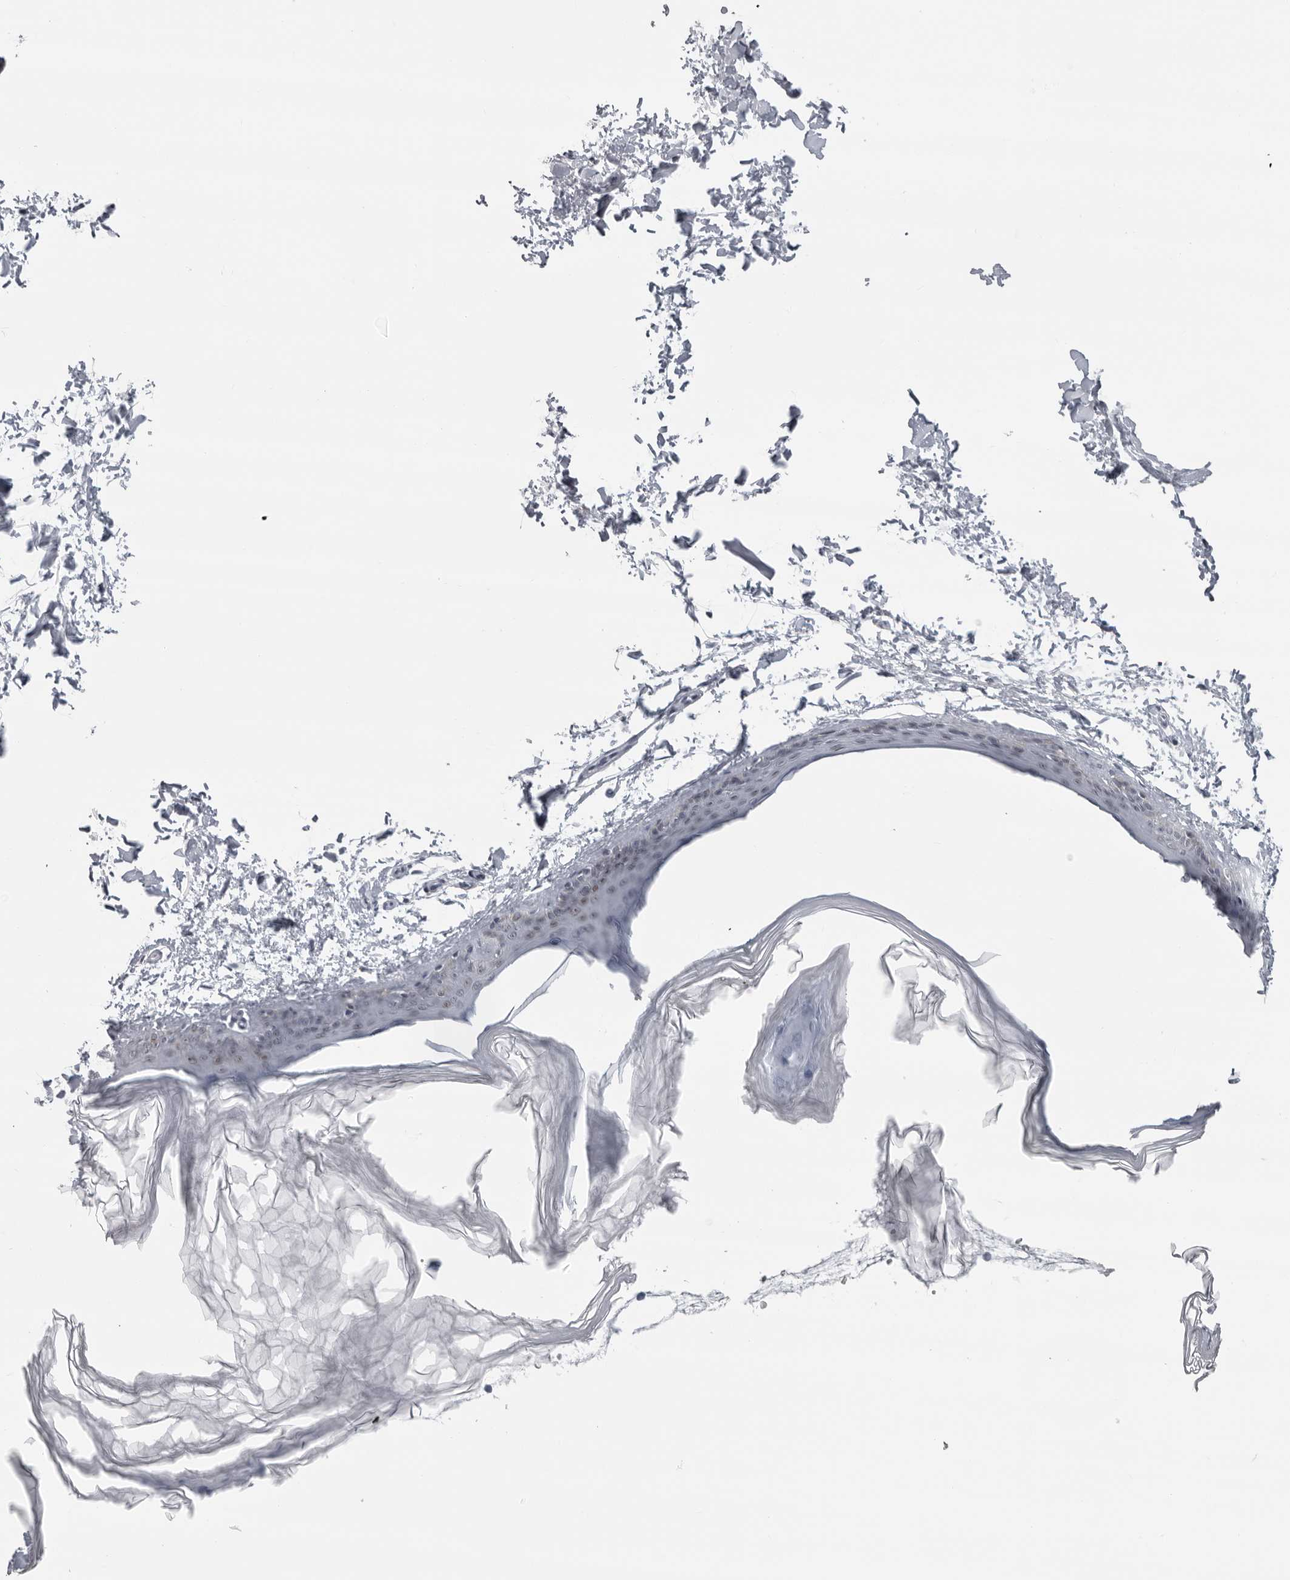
{"staining": {"intensity": "negative", "quantity": "none", "location": "none"}, "tissue": "skin", "cell_type": "Fibroblasts", "image_type": "normal", "snomed": [{"axis": "morphology", "description": "Normal tissue, NOS"}, {"axis": "topography", "description": "Skin"}], "caption": "High magnification brightfield microscopy of unremarkable skin stained with DAB (3,3'-diaminobenzidine) (brown) and counterstained with hematoxylin (blue): fibroblasts show no significant positivity. The staining is performed using DAB brown chromogen with nuclei counter-stained in using hematoxylin.", "gene": "ESPN", "patient": {"sex": "female", "age": 27}}